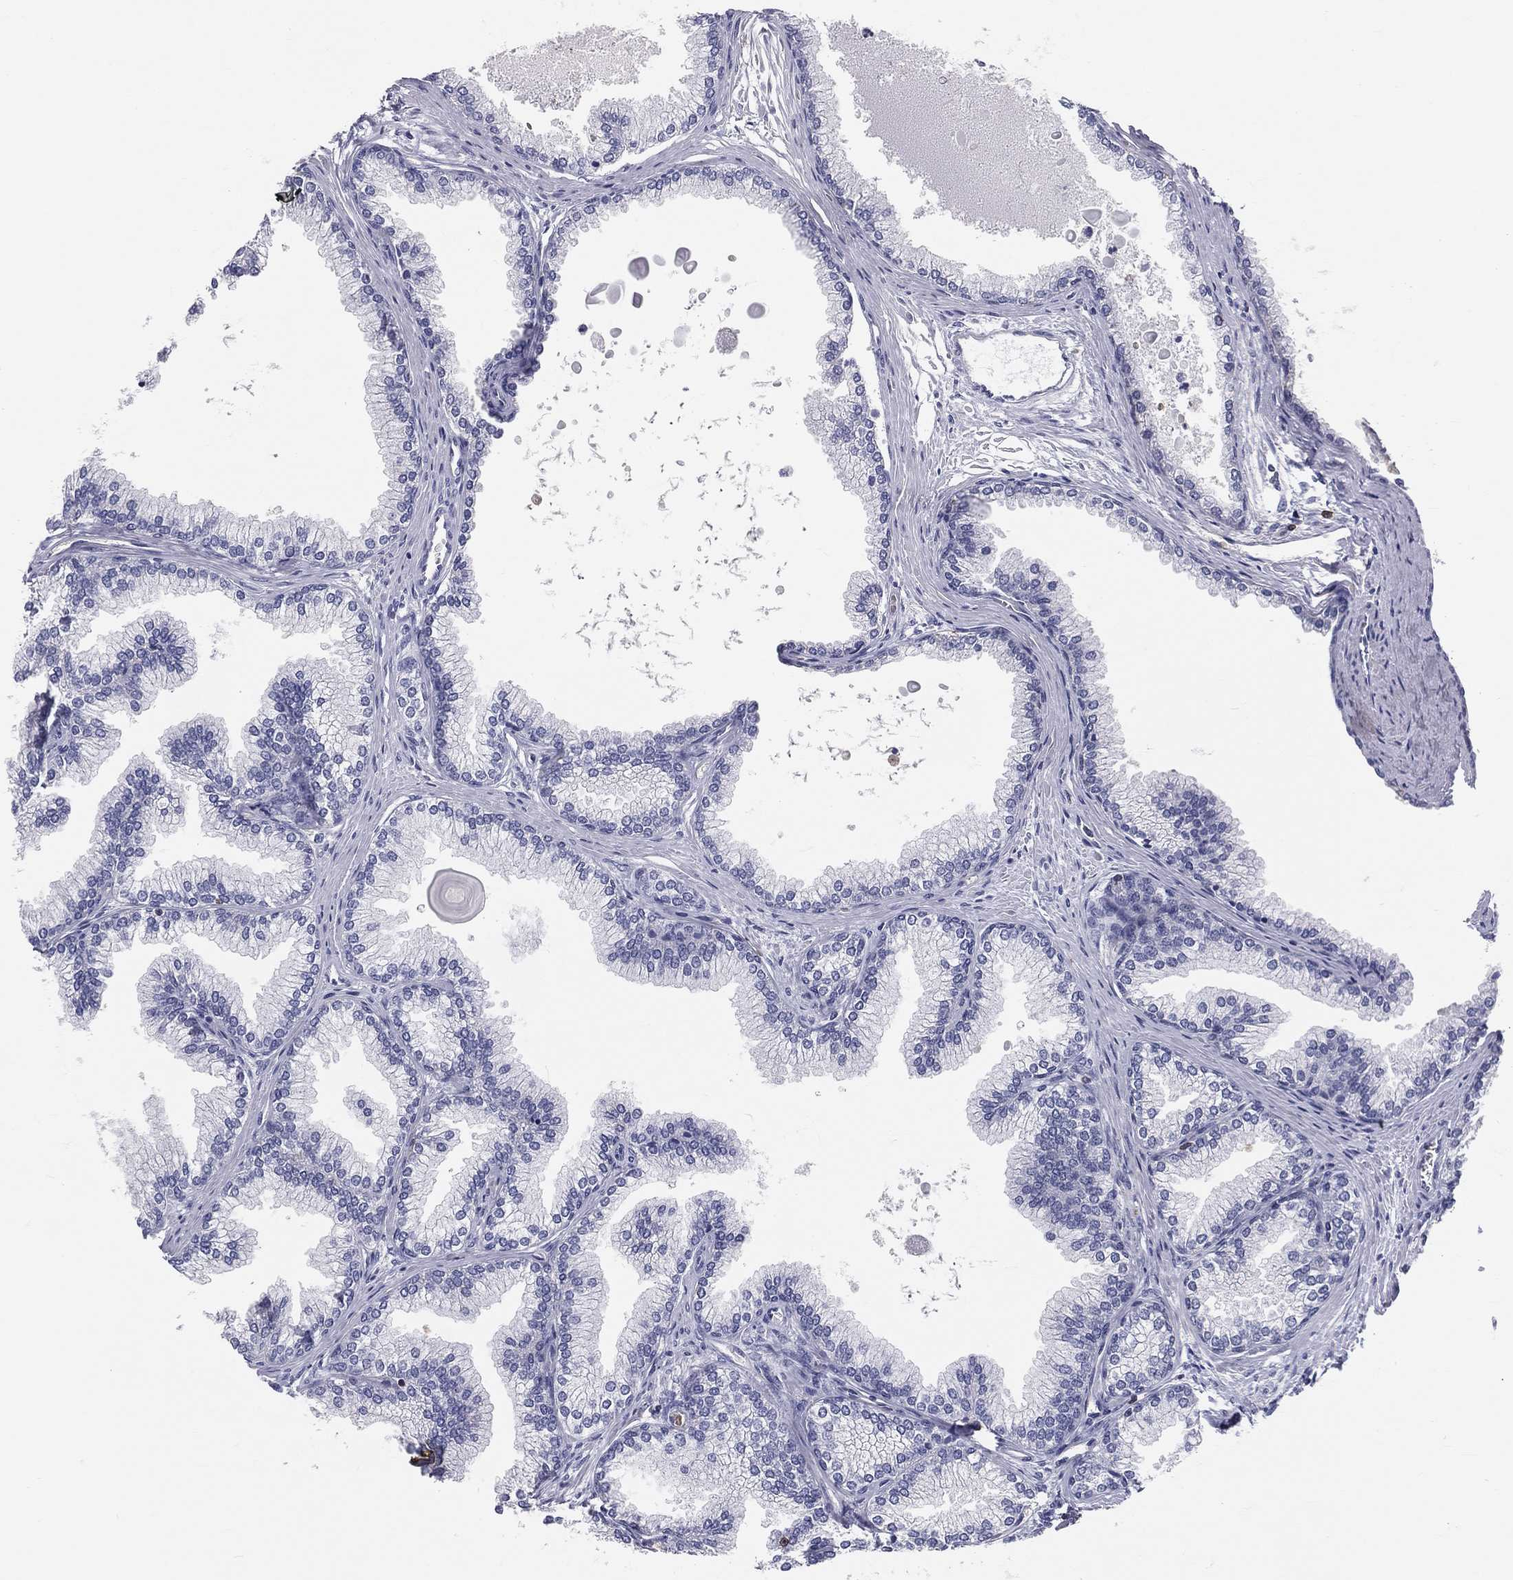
{"staining": {"intensity": "negative", "quantity": "none", "location": "none"}, "tissue": "prostate", "cell_type": "Glandular cells", "image_type": "normal", "snomed": [{"axis": "morphology", "description": "Normal tissue, NOS"}, {"axis": "topography", "description": "Prostate"}], "caption": "This is an immunohistochemistry photomicrograph of unremarkable human prostate. There is no staining in glandular cells.", "gene": "CTSW", "patient": {"sex": "male", "age": 72}}